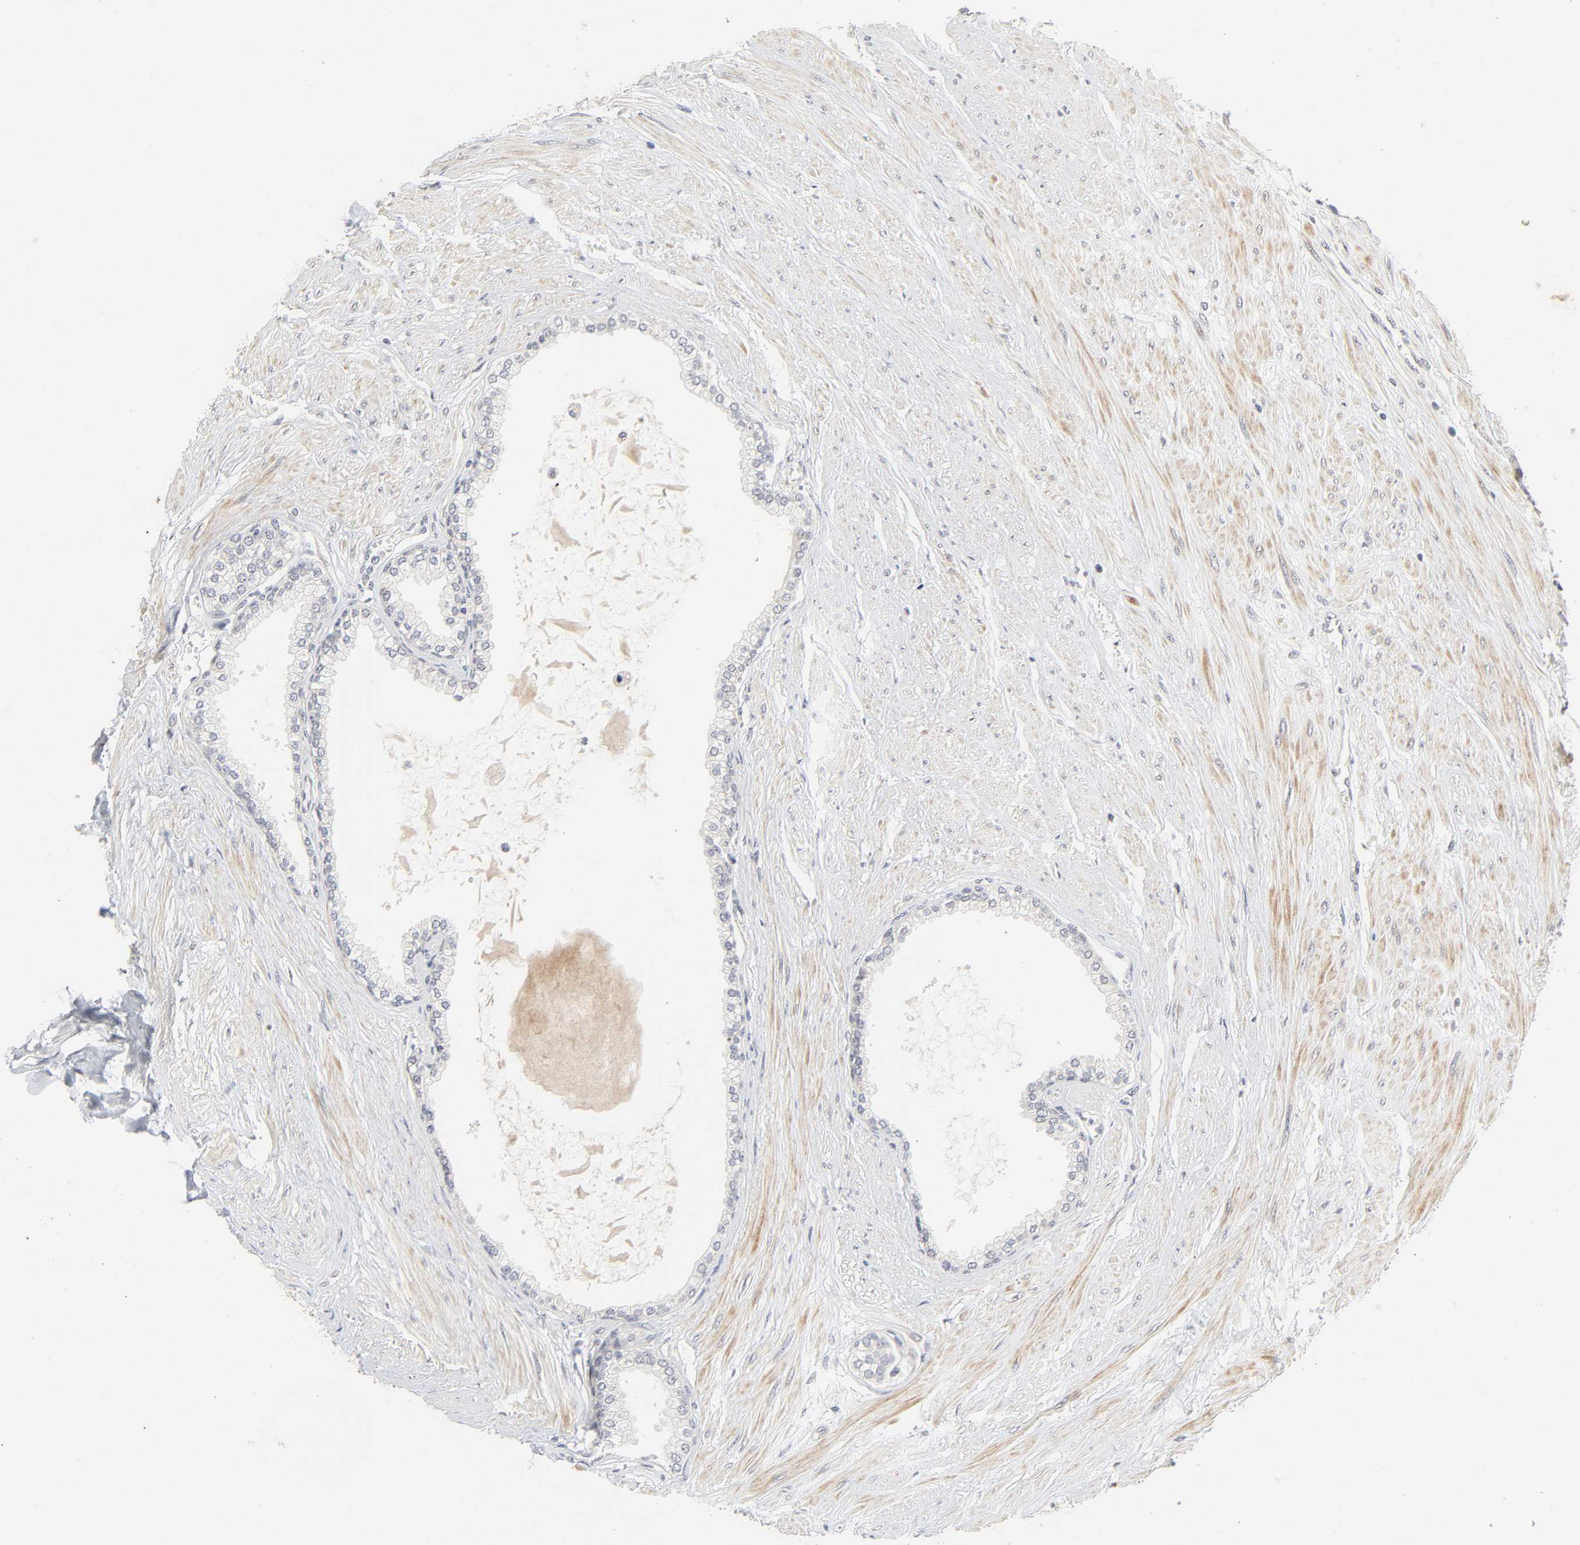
{"staining": {"intensity": "negative", "quantity": "none", "location": "none"}, "tissue": "prostate", "cell_type": "Glandular cells", "image_type": "normal", "snomed": [{"axis": "morphology", "description": "Normal tissue, NOS"}, {"axis": "topography", "description": "Prostate"}], "caption": "A high-resolution micrograph shows immunohistochemistry staining of benign prostate, which exhibits no significant expression in glandular cells.", "gene": "ZKSCAN8", "patient": {"sex": "male", "age": 64}}